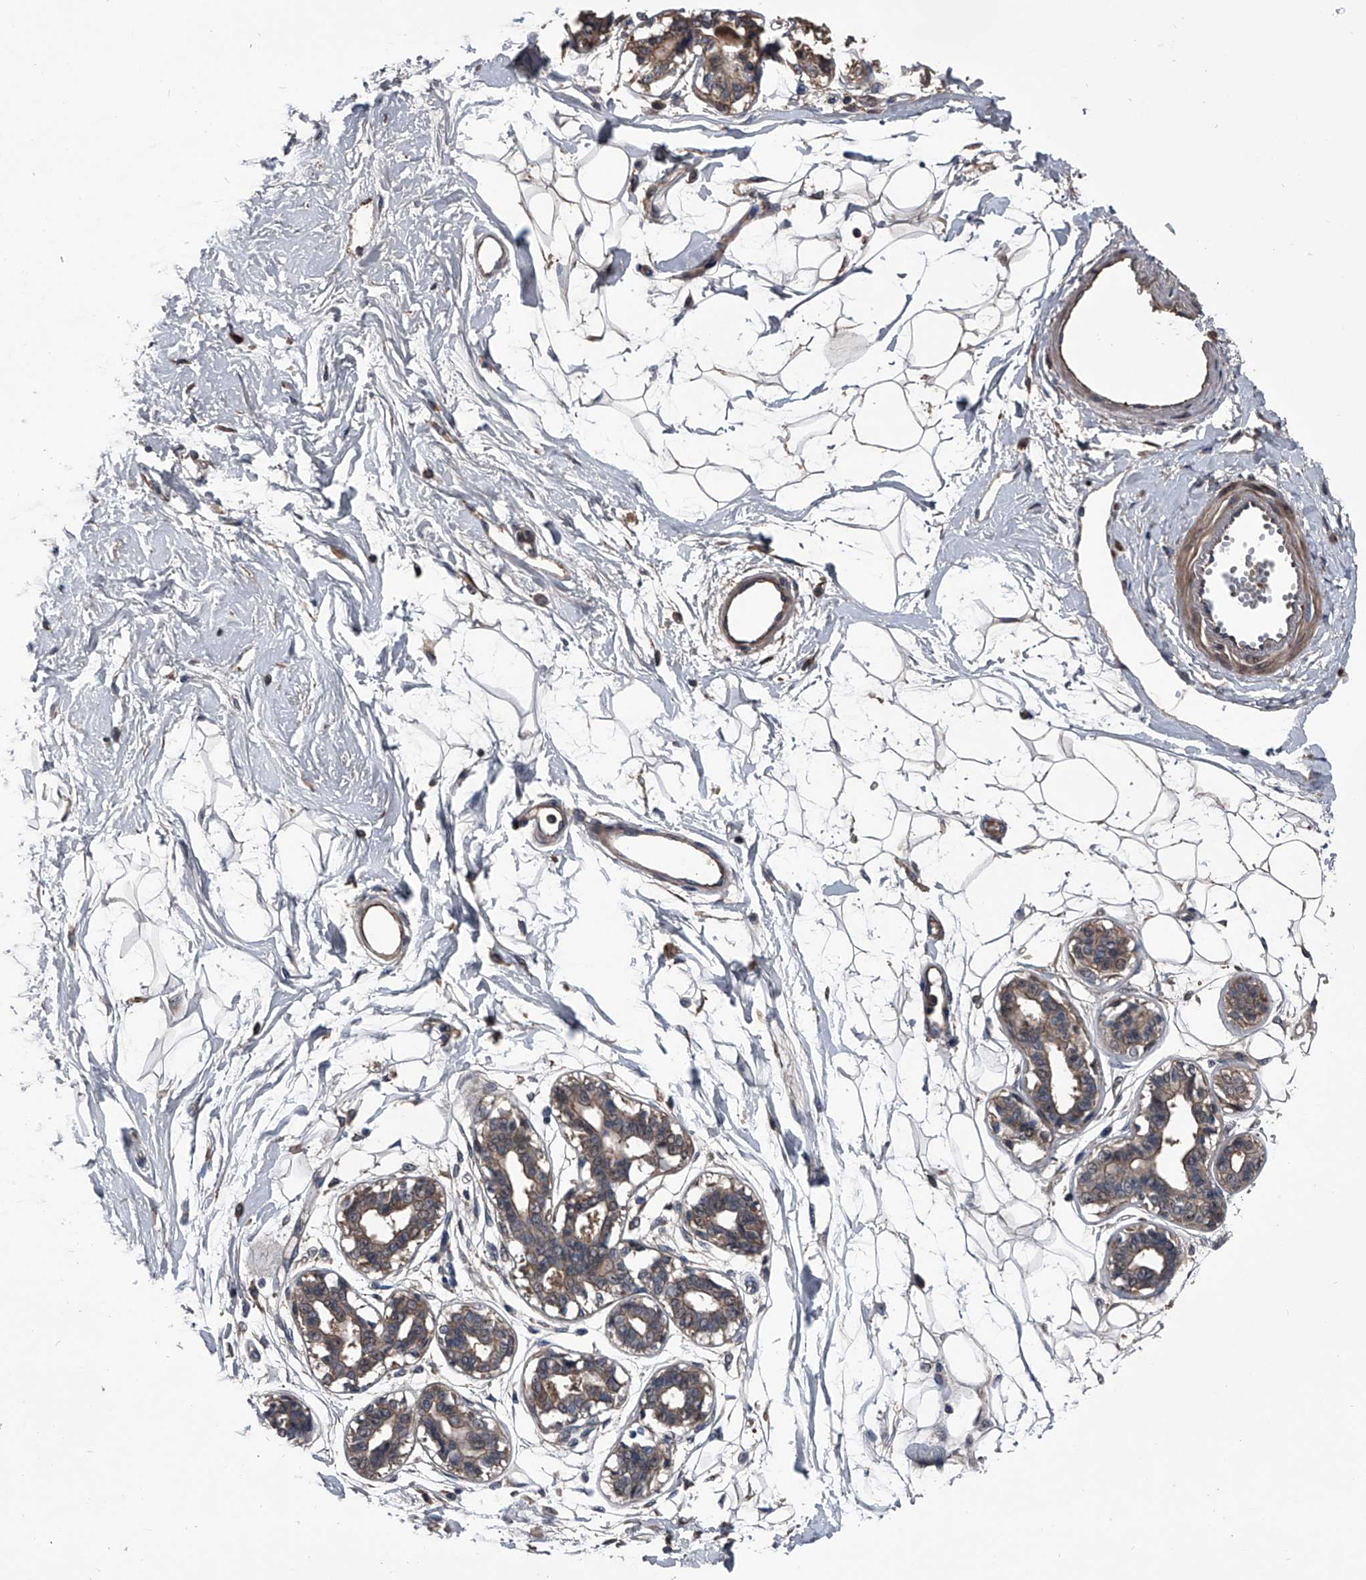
{"staining": {"intensity": "weak", "quantity": "25%-75%", "location": "cytoplasmic/membranous"}, "tissue": "breast", "cell_type": "Adipocytes", "image_type": "normal", "snomed": [{"axis": "morphology", "description": "Normal tissue, NOS"}, {"axis": "topography", "description": "Breast"}], "caption": "Breast was stained to show a protein in brown. There is low levels of weak cytoplasmic/membranous staining in about 25%-75% of adipocytes. The staining was performed using DAB (3,3'-diaminobenzidine) to visualize the protein expression in brown, while the nuclei were stained in blue with hematoxylin (Magnification: 20x).", "gene": "KIF13A", "patient": {"sex": "female", "age": 45}}